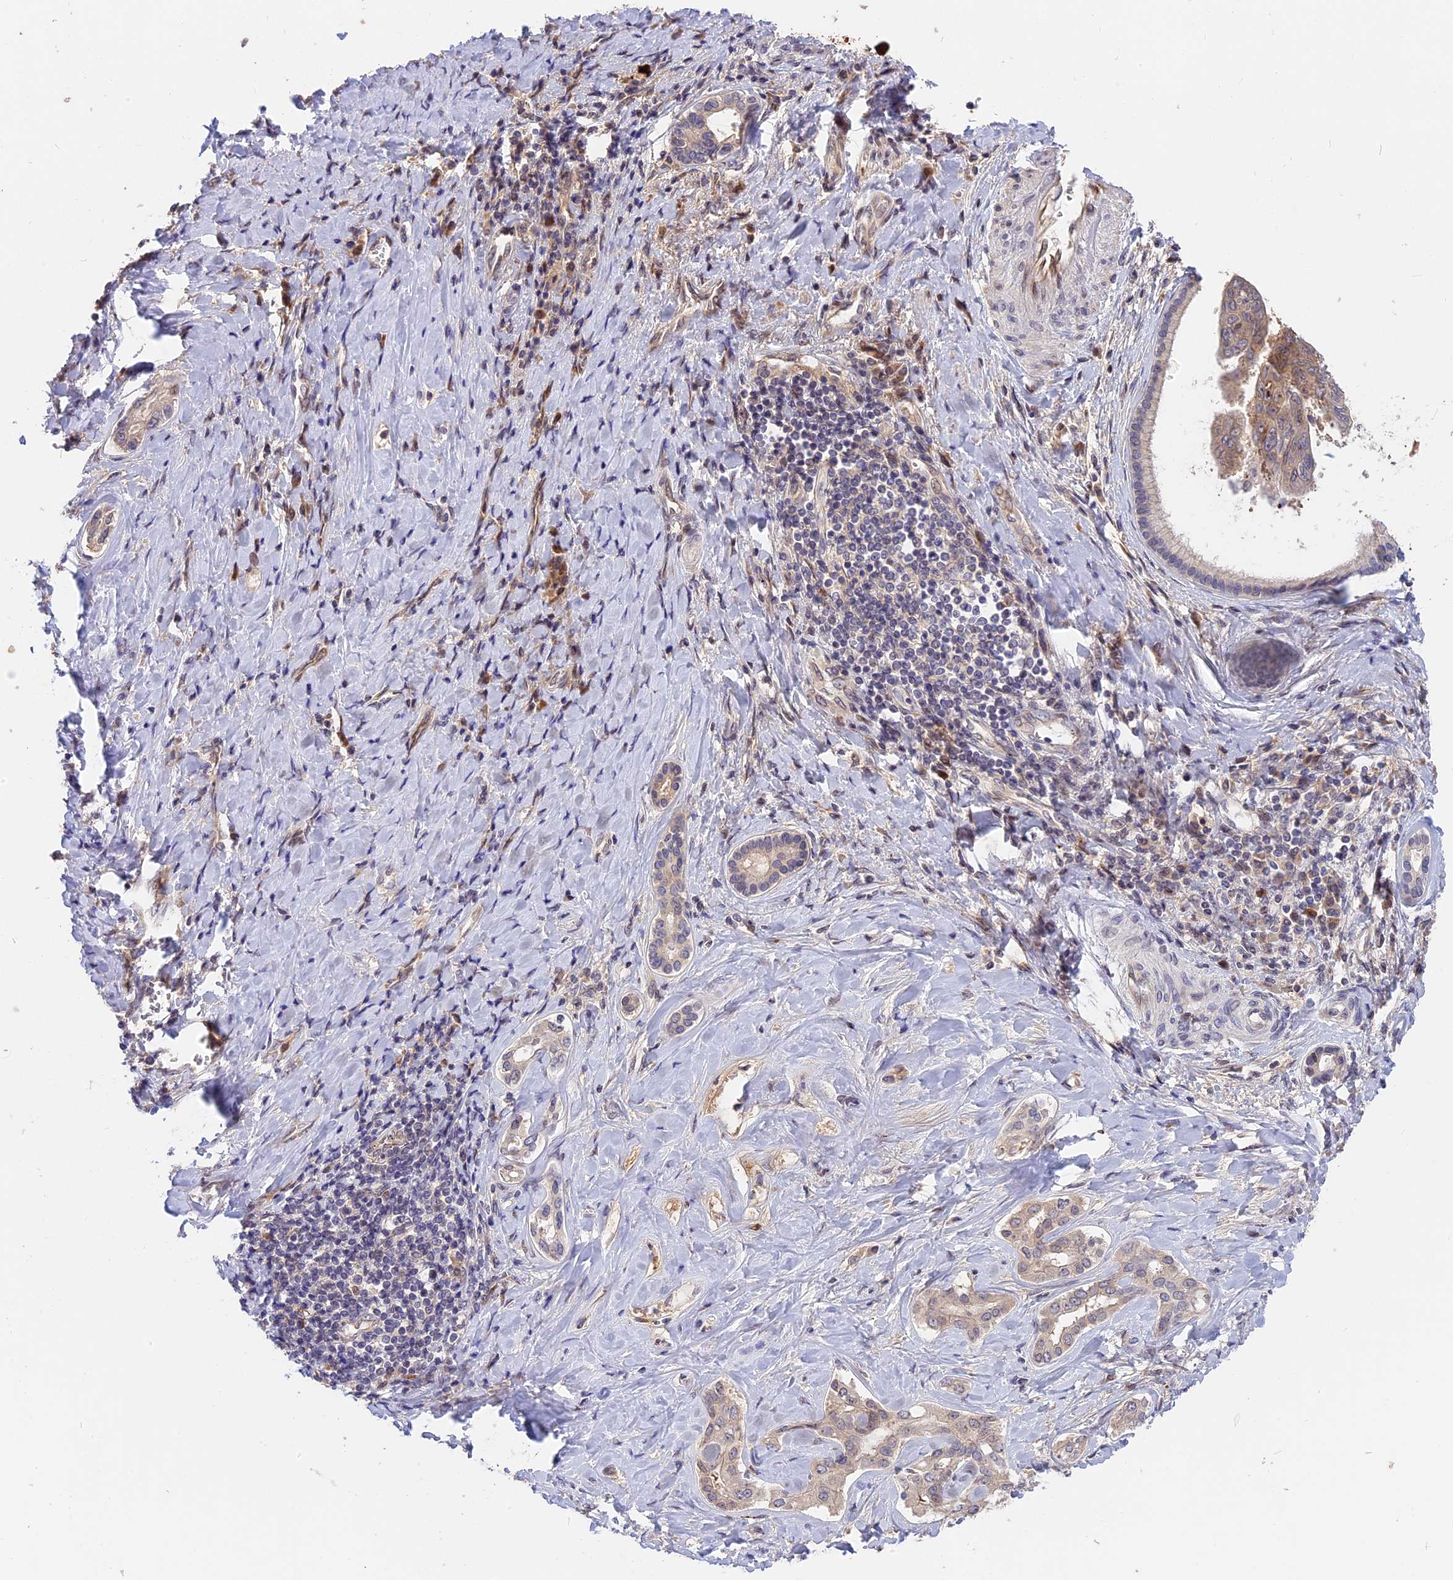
{"staining": {"intensity": "weak", "quantity": "25%-75%", "location": "cytoplasmic/membranous"}, "tissue": "liver cancer", "cell_type": "Tumor cells", "image_type": "cancer", "snomed": [{"axis": "morphology", "description": "Cholangiocarcinoma"}, {"axis": "topography", "description": "Liver"}], "caption": "Human liver cancer (cholangiocarcinoma) stained for a protein (brown) displays weak cytoplasmic/membranous positive positivity in approximately 25%-75% of tumor cells.", "gene": "BSCL2", "patient": {"sex": "female", "age": 77}}